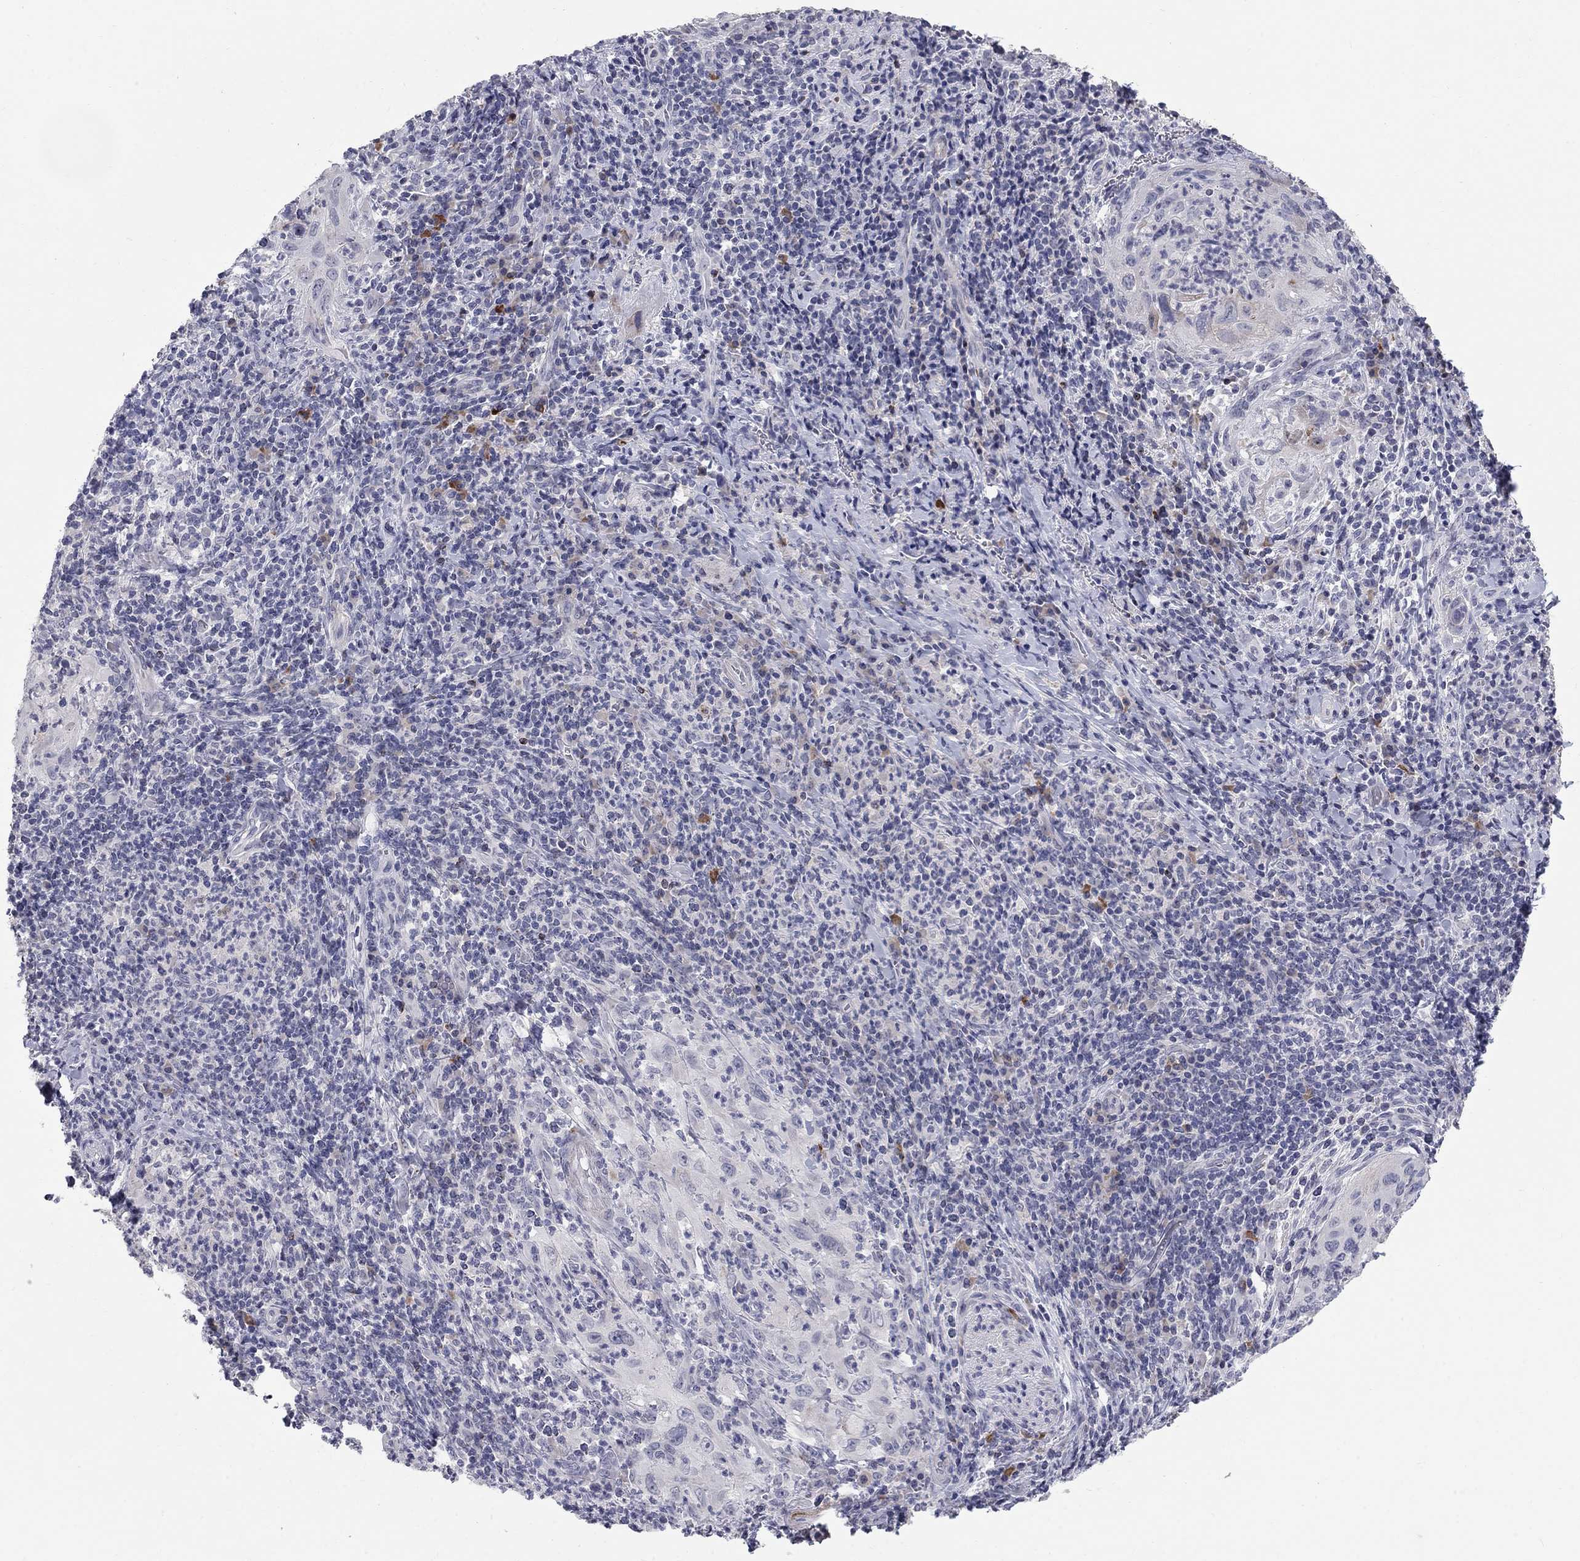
{"staining": {"intensity": "negative", "quantity": "none", "location": "none"}, "tissue": "cervical cancer", "cell_type": "Tumor cells", "image_type": "cancer", "snomed": [{"axis": "morphology", "description": "Squamous cell carcinoma, NOS"}, {"axis": "topography", "description": "Cervix"}], "caption": "A histopathology image of human cervical cancer (squamous cell carcinoma) is negative for staining in tumor cells. Brightfield microscopy of immunohistochemistry stained with DAB (3,3'-diaminobenzidine) (brown) and hematoxylin (blue), captured at high magnification.", "gene": "NTRK2", "patient": {"sex": "female", "age": 26}}